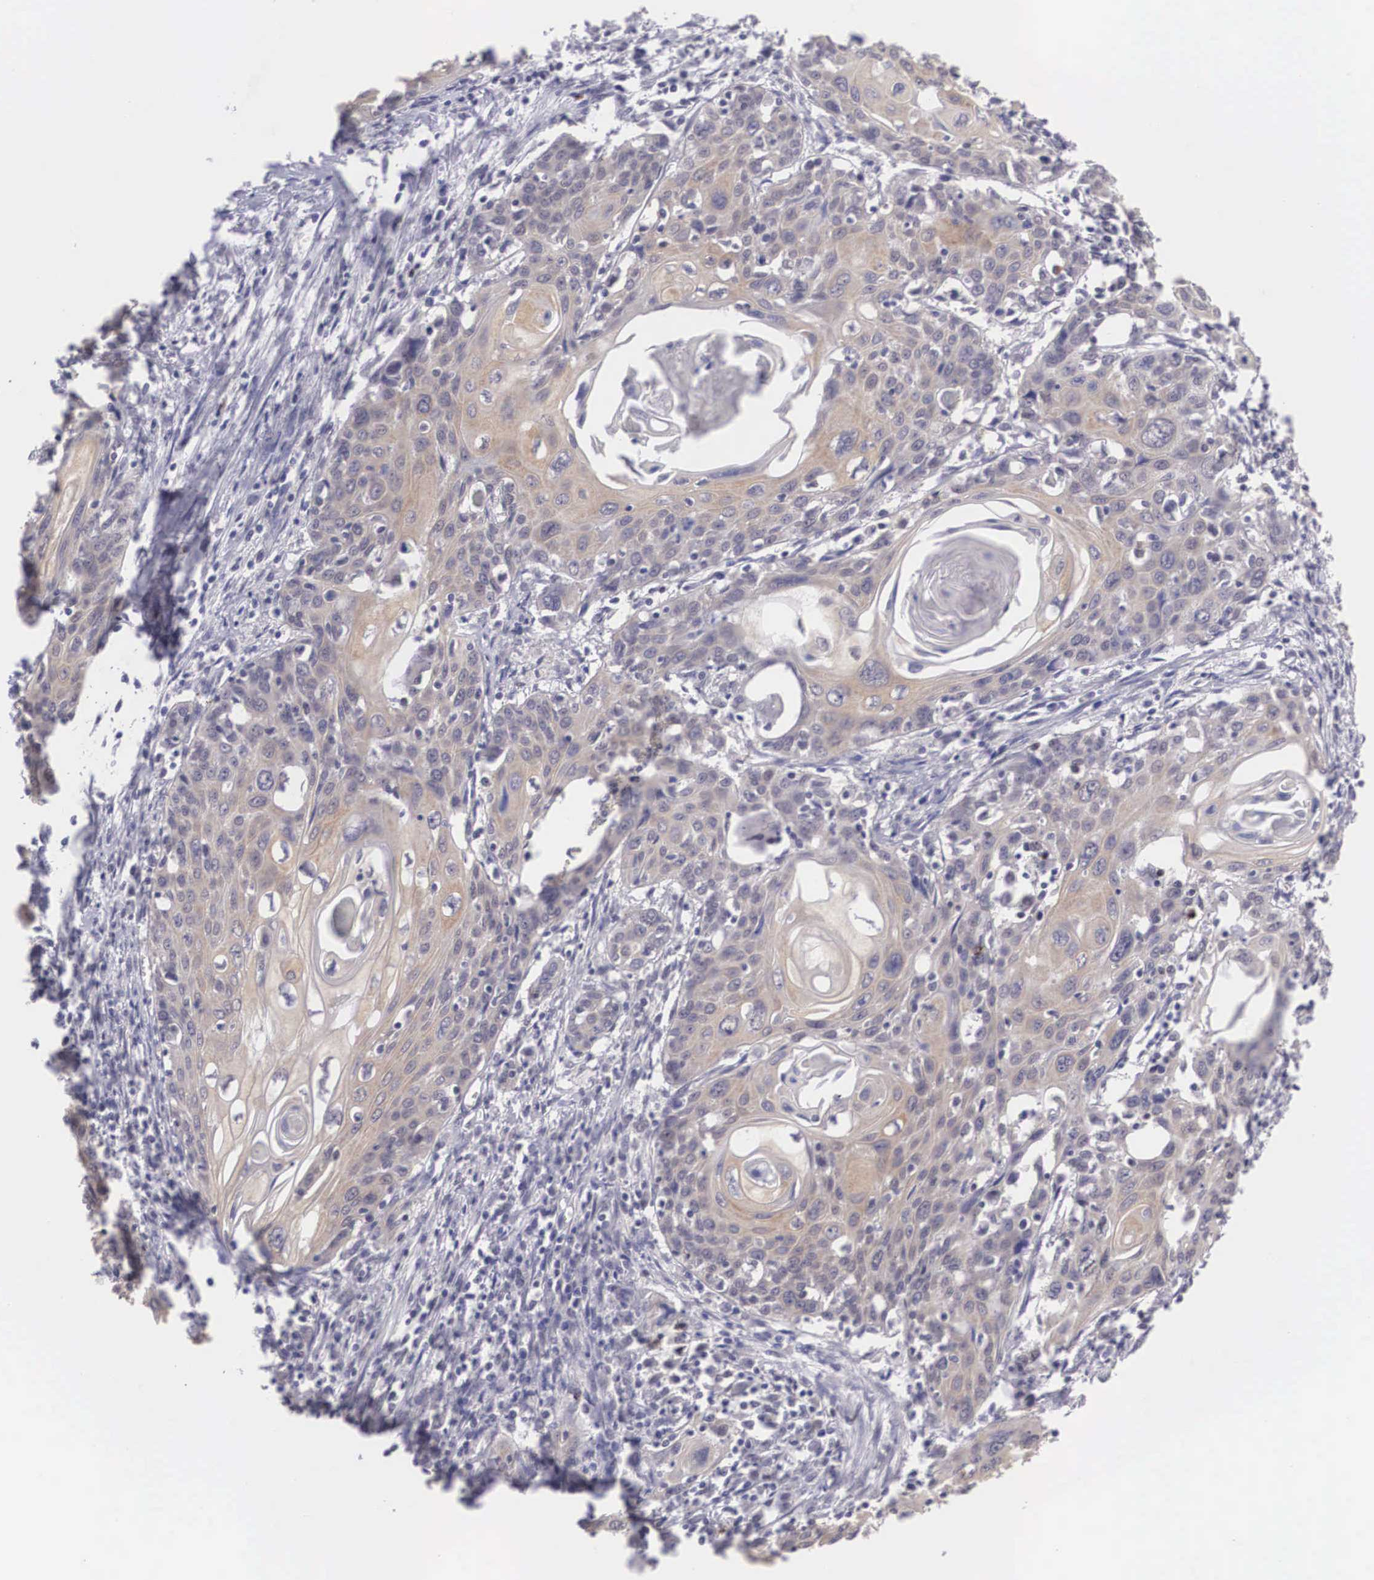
{"staining": {"intensity": "weak", "quantity": ">75%", "location": "cytoplasmic/membranous"}, "tissue": "cervical cancer", "cell_type": "Tumor cells", "image_type": "cancer", "snomed": [{"axis": "morphology", "description": "Squamous cell carcinoma, NOS"}, {"axis": "topography", "description": "Cervix"}], "caption": "Immunohistochemical staining of squamous cell carcinoma (cervical) shows weak cytoplasmic/membranous protein positivity in about >75% of tumor cells.", "gene": "NINL", "patient": {"sex": "female", "age": 54}}